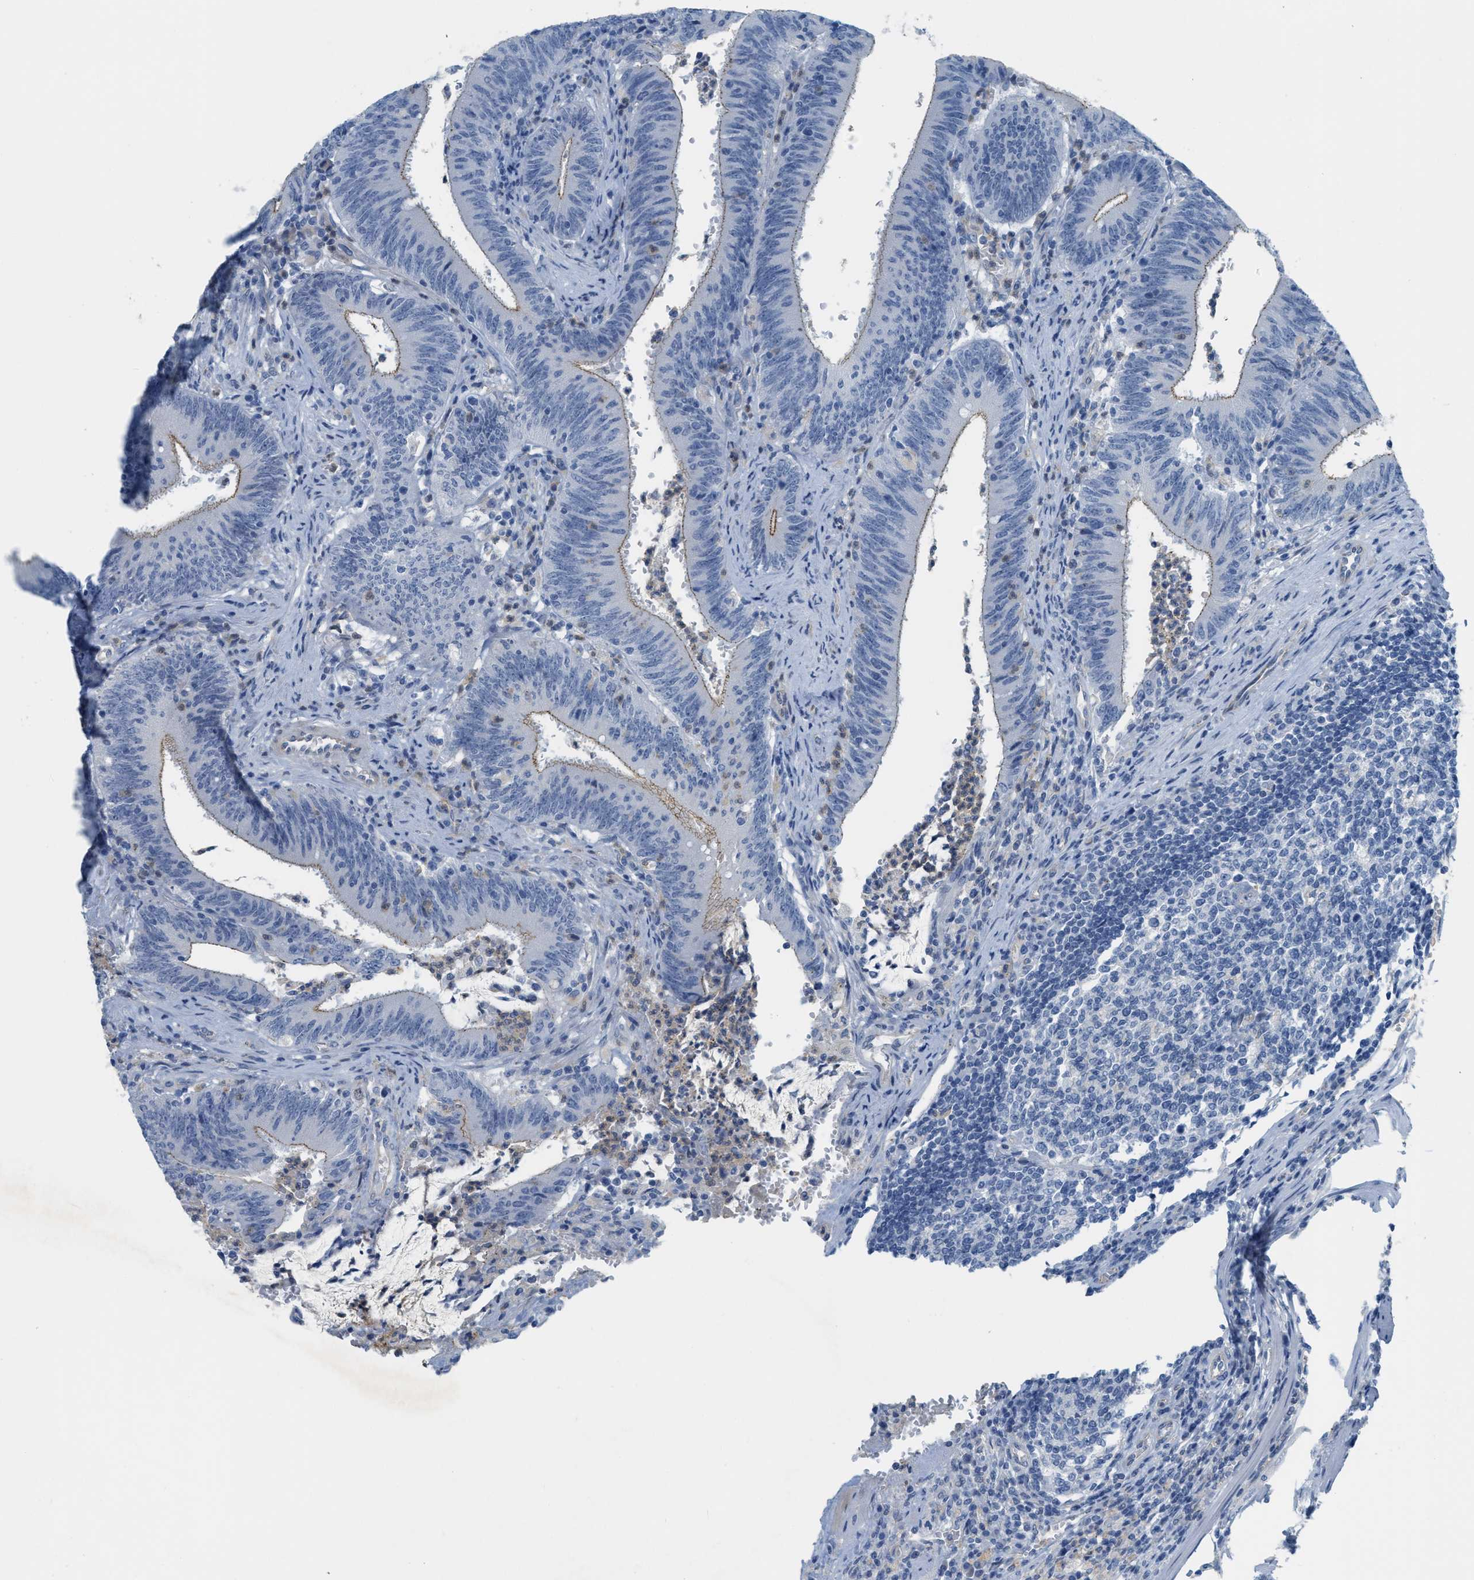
{"staining": {"intensity": "weak", "quantity": "25%-75%", "location": "cytoplasmic/membranous"}, "tissue": "colorectal cancer", "cell_type": "Tumor cells", "image_type": "cancer", "snomed": [{"axis": "morphology", "description": "Normal tissue, NOS"}, {"axis": "morphology", "description": "Adenocarcinoma, NOS"}, {"axis": "topography", "description": "Rectum"}], "caption": "Brown immunohistochemical staining in human colorectal cancer (adenocarcinoma) shows weak cytoplasmic/membranous positivity in about 25%-75% of tumor cells. (DAB (3,3'-diaminobenzidine) IHC with brightfield microscopy, high magnification).", "gene": "CRB3", "patient": {"sex": "female", "age": 66}}